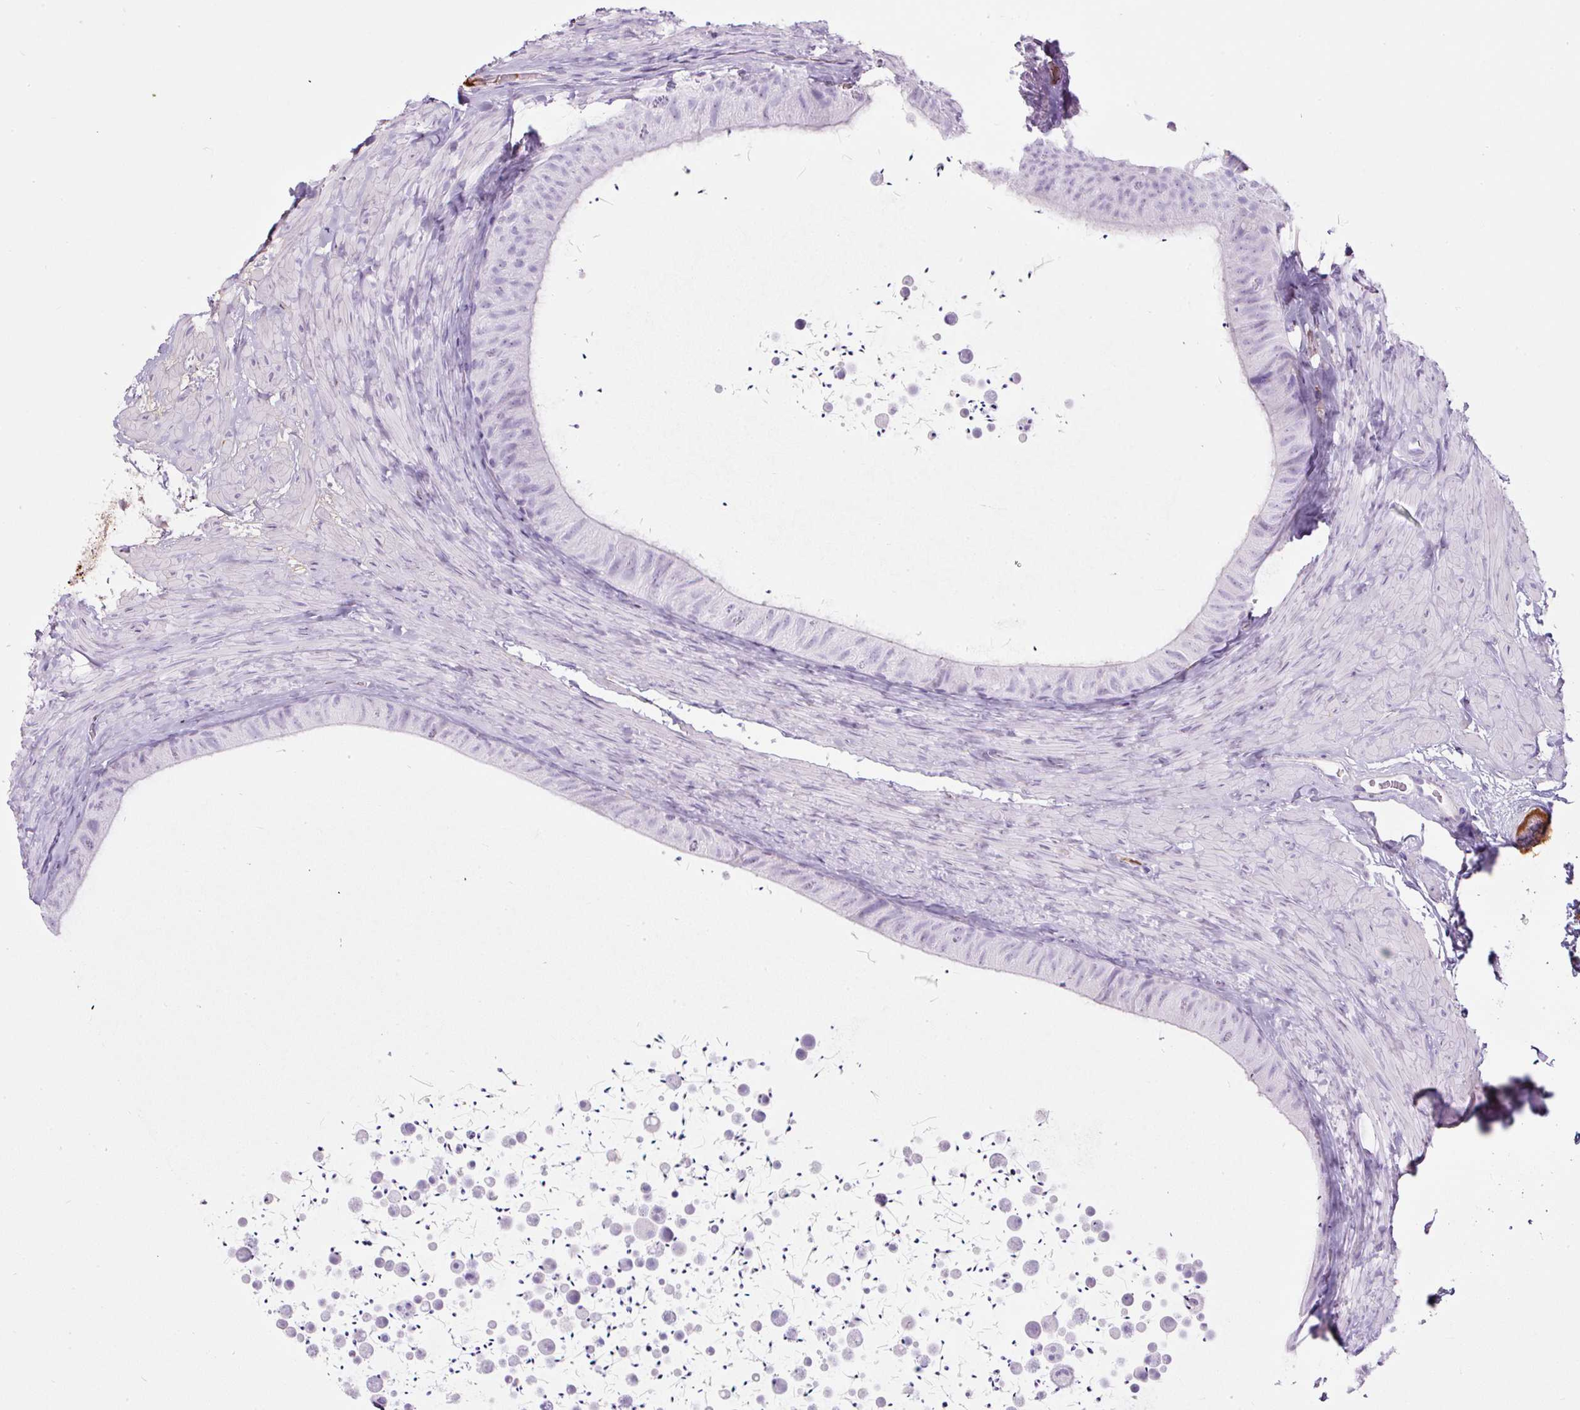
{"staining": {"intensity": "negative", "quantity": "none", "location": "none"}, "tissue": "epididymis", "cell_type": "Glandular cells", "image_type": "normal", "snomed": [{"axis": "morphology", "description": "Normal tissue, NOS"}, {"axis": "topography", "description": "Epididymis, spermatic cord, NOS"}, {"axis": "topography", "description": "Epididymis"}], "caption": "Protein analysis of unremarkable epididymis reveals no significant expression in glandular cells.", "gene": "APOA1", "patient": {"sex": "male", "age": 31}}